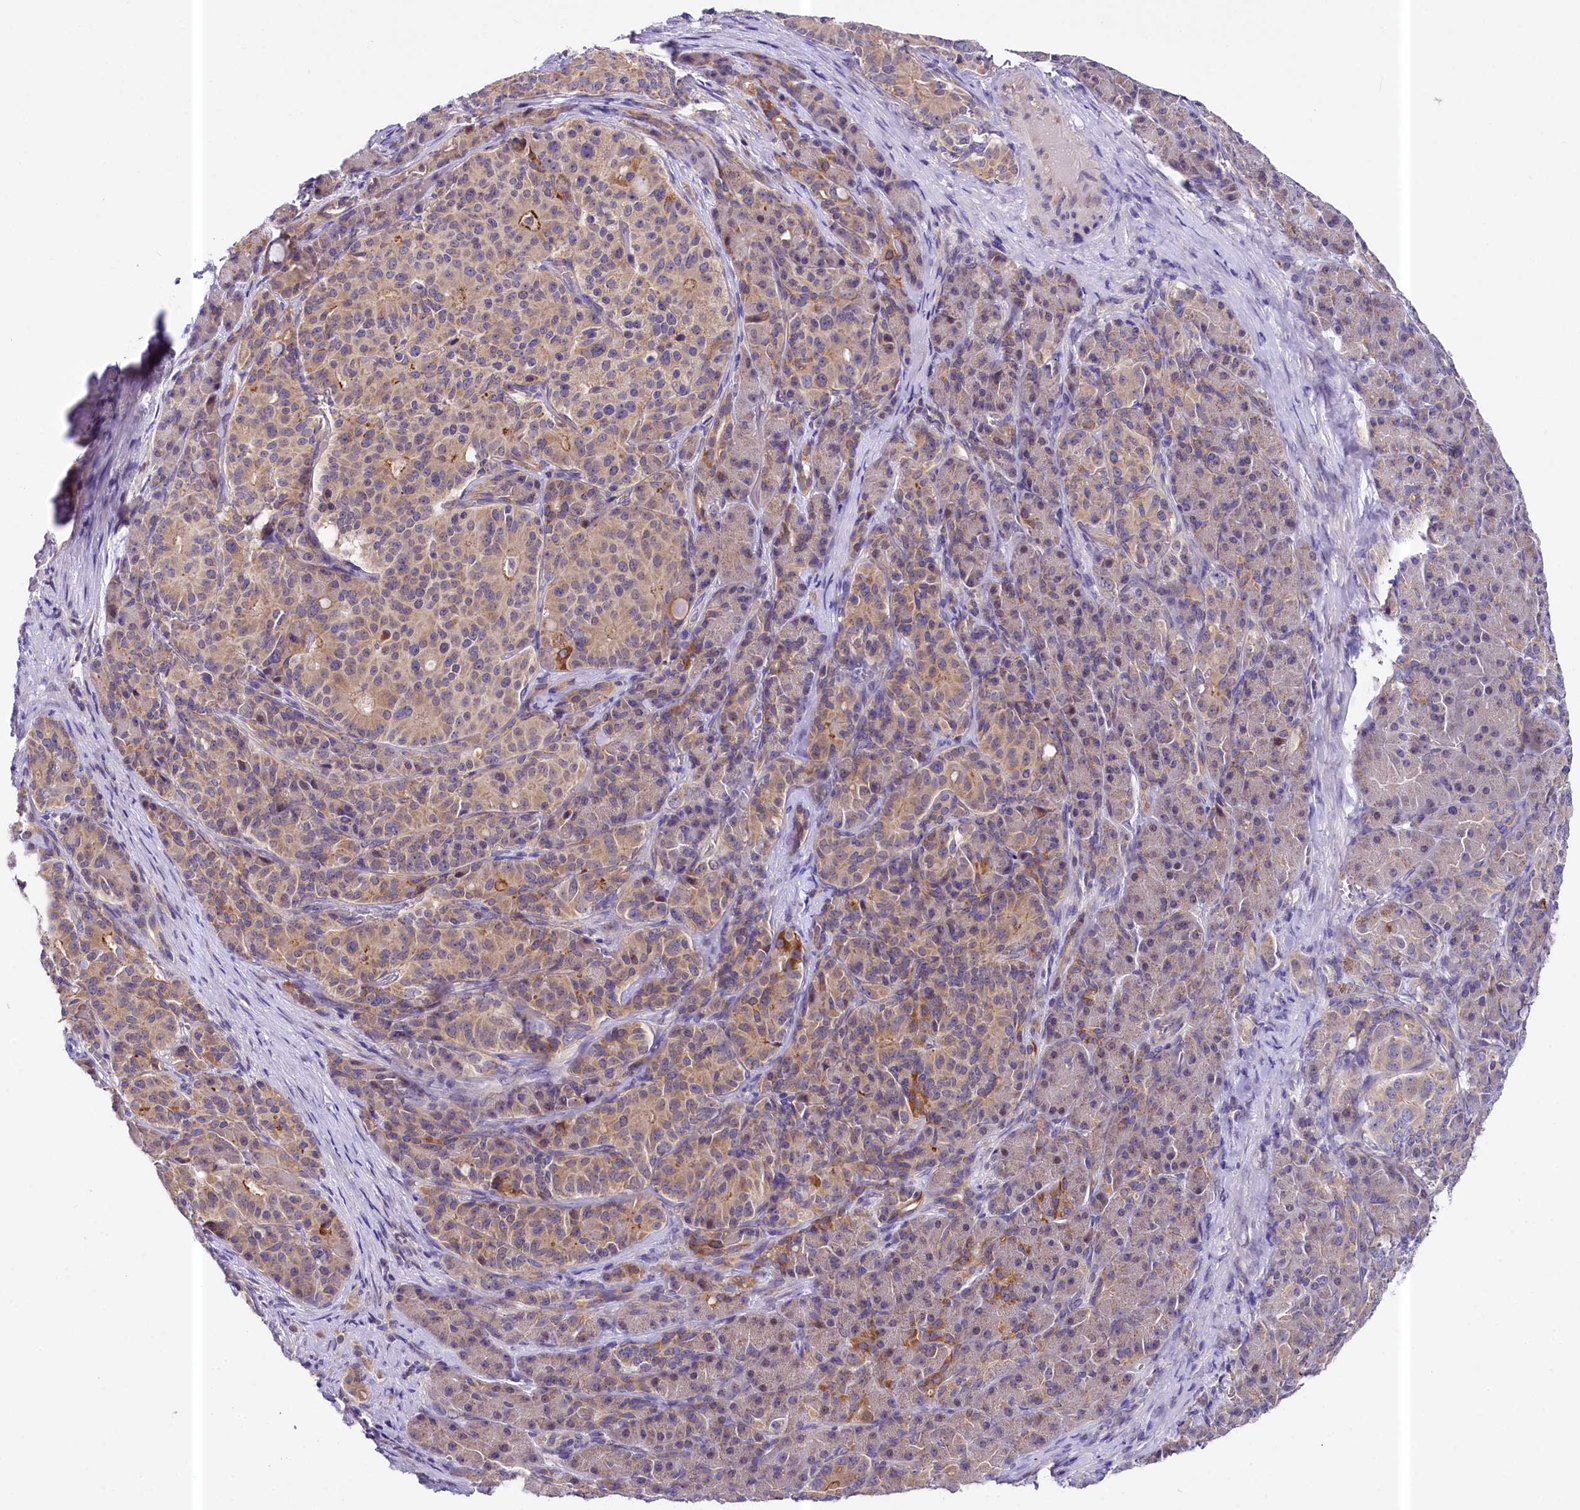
{"staining": {"intensity": "moderate", "quantity": ">75%", "location": "cytoplasmic/membranous"}, "tissue": "pancreatic cancer", "cell_type": "Tumor cells", "image_type": "cancer", "snomed": [{"axis": "morphology", "description": "Adenocarcinoma, NOS"}, {"axis": "topography", "description": "Pancreas"}], "caption": "This is a histology image of immunohistochemistry (IHC) staining of pancreatic adenocarcinoma, which shows moderate expression in the cytoplasmic/membranous of tumor cells.", "gene": "CEP295", "patient": {"sex": "female", "age": 74}}